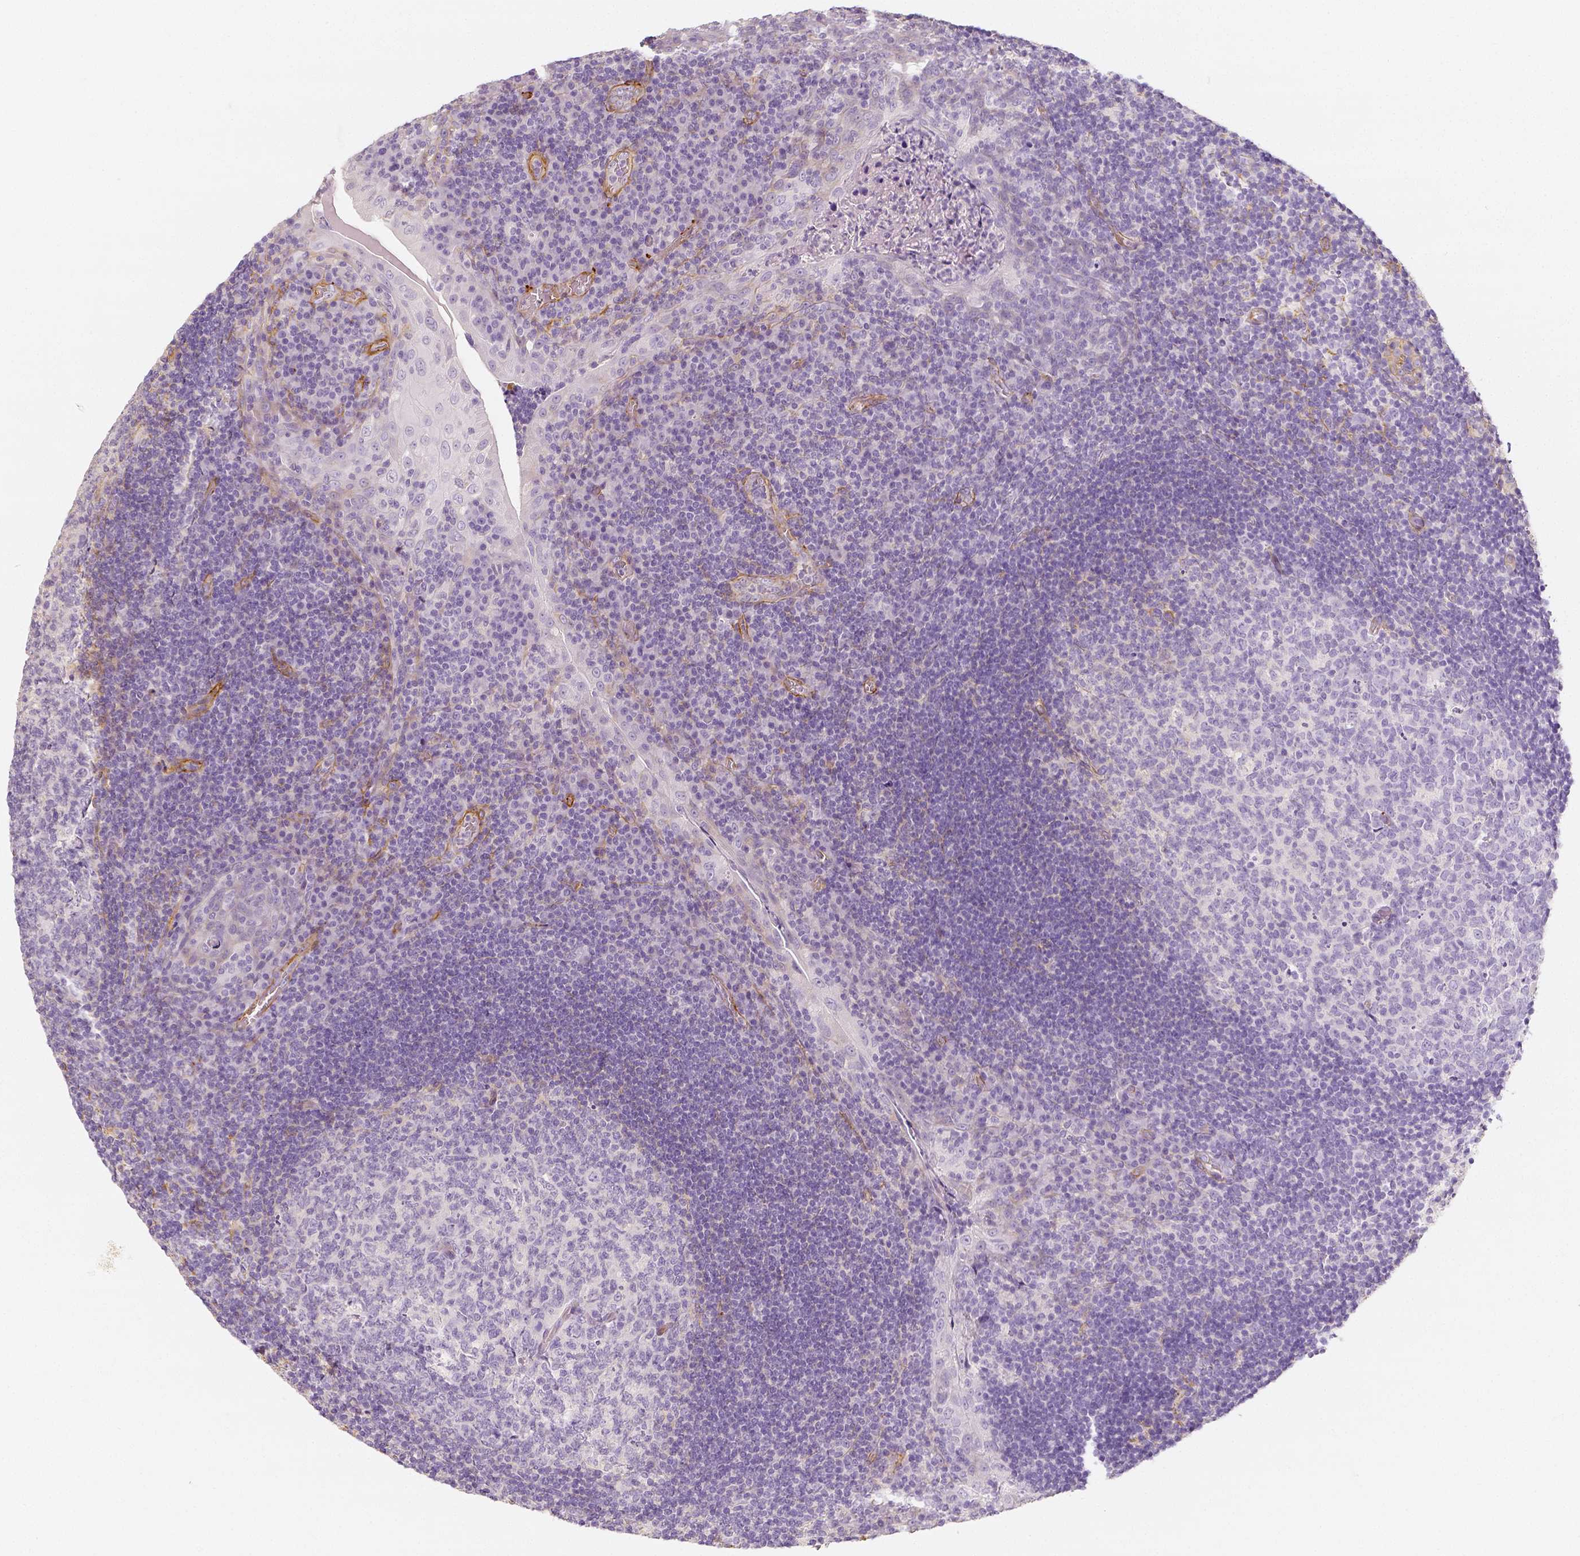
{"staining": {"intensity": "negative", "quantity": "none", "location": "none"}, "tissue": "tonsil", "cell_type": "Germinal center cells", "image_type": "normal", "snomed": [{"axis": "morphology", "description": "Normal tissue, NOS"}, {"axis": "topography", "description": "Tonsil"}], "caption": "DAB immunohistochemical staining of benign human tonsil exhibits no significant expression in germinal center cells. Brightfield microscopy of immunohistochemistry (IHC) stained with DAB (3,3'-diaminobenzidine) (brown) and hematoxylin (blue), captured at high magnification.", "gene": "THY1", "patient": {"sex": "male", "age": 17}}